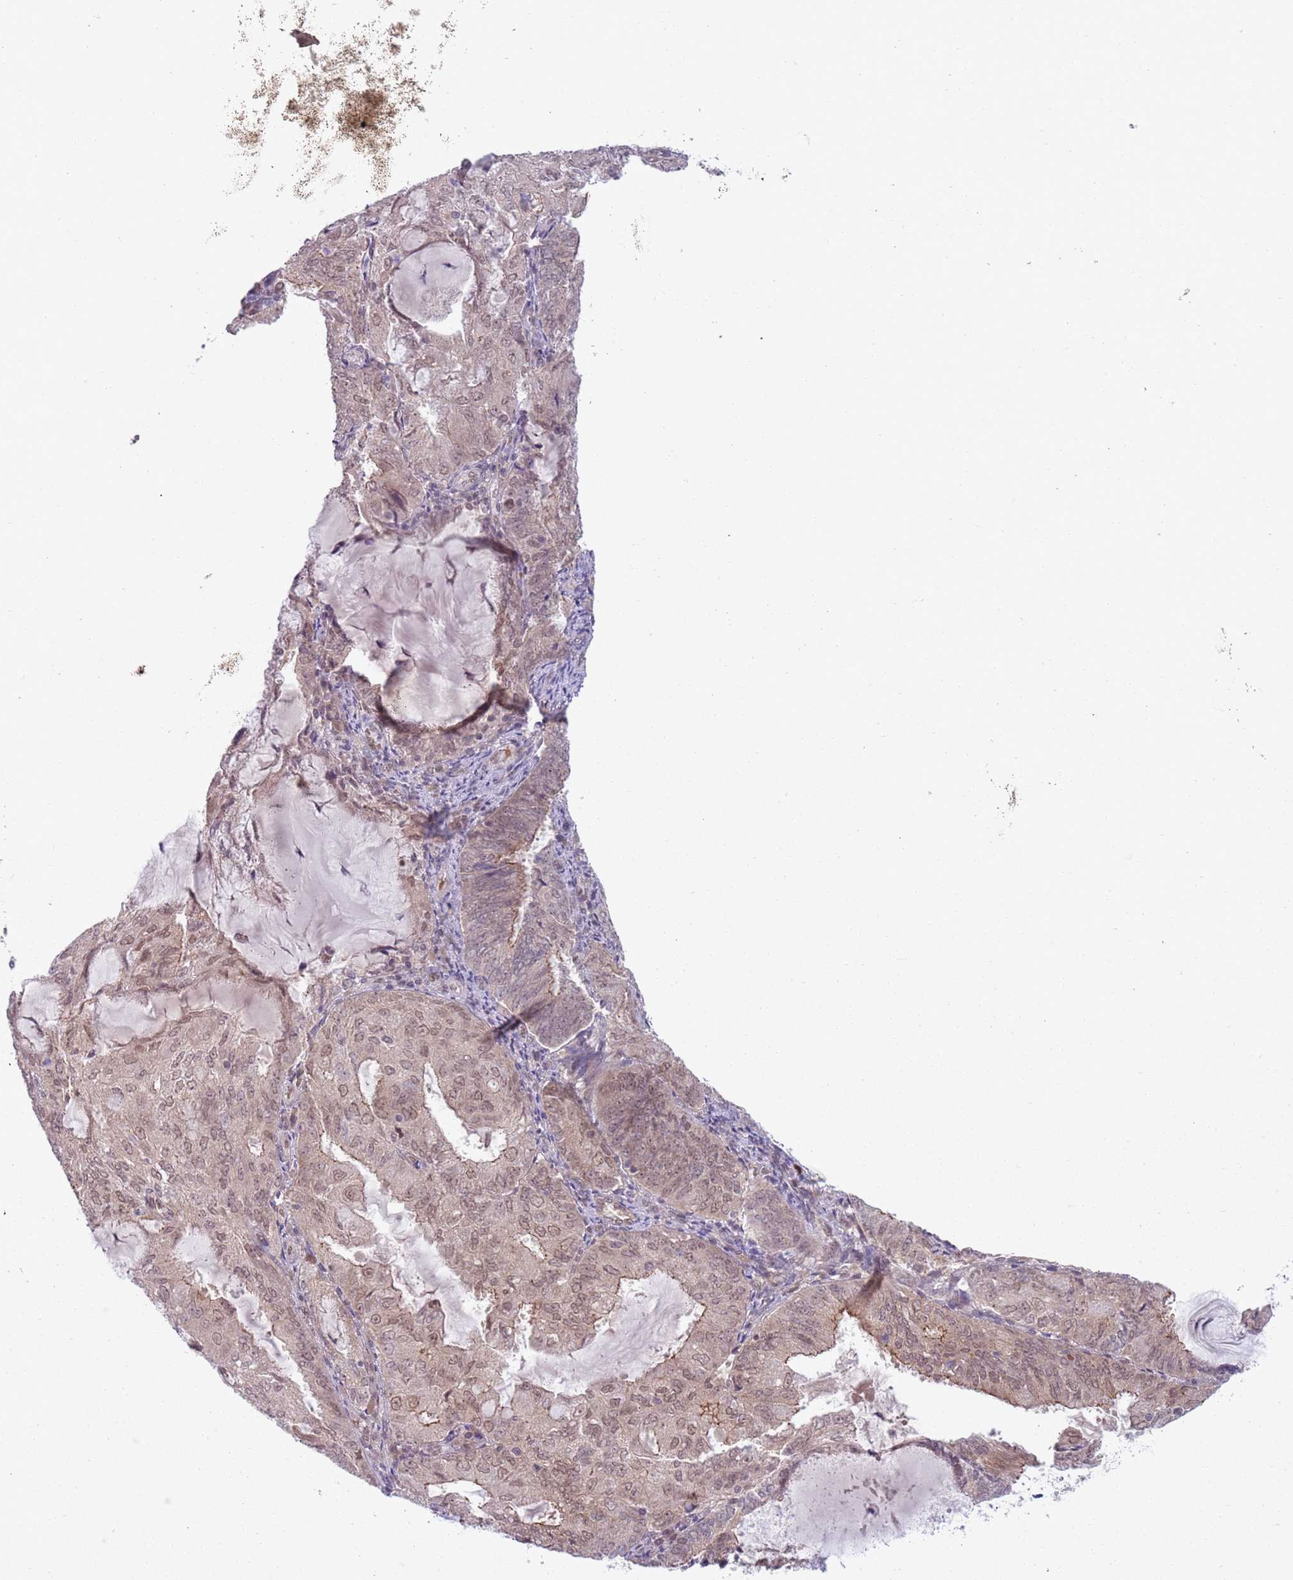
{"staining": {"intensity": "weak", "quantity": "25%-75%", "location": "nuclear"}, "tissue": "endometrial cancer", "cell_type": "Tumor cells", "image_type": "cancer", "snomed": [{"axis": "morphology", "description": "Adenocarcinoma, NOS"}, {"axis": "topography", "description": "Endometrium"}], "caption": "Protein staining of endometrial cancer tissue reveals weak nuclear expression in approximately 25%-75% of tumor cells. (brown staining indicates protein expression, while blue staining denotes nuclei).", "gene": "TM2D1", "patient": {"sex": "female", "age": 81}}